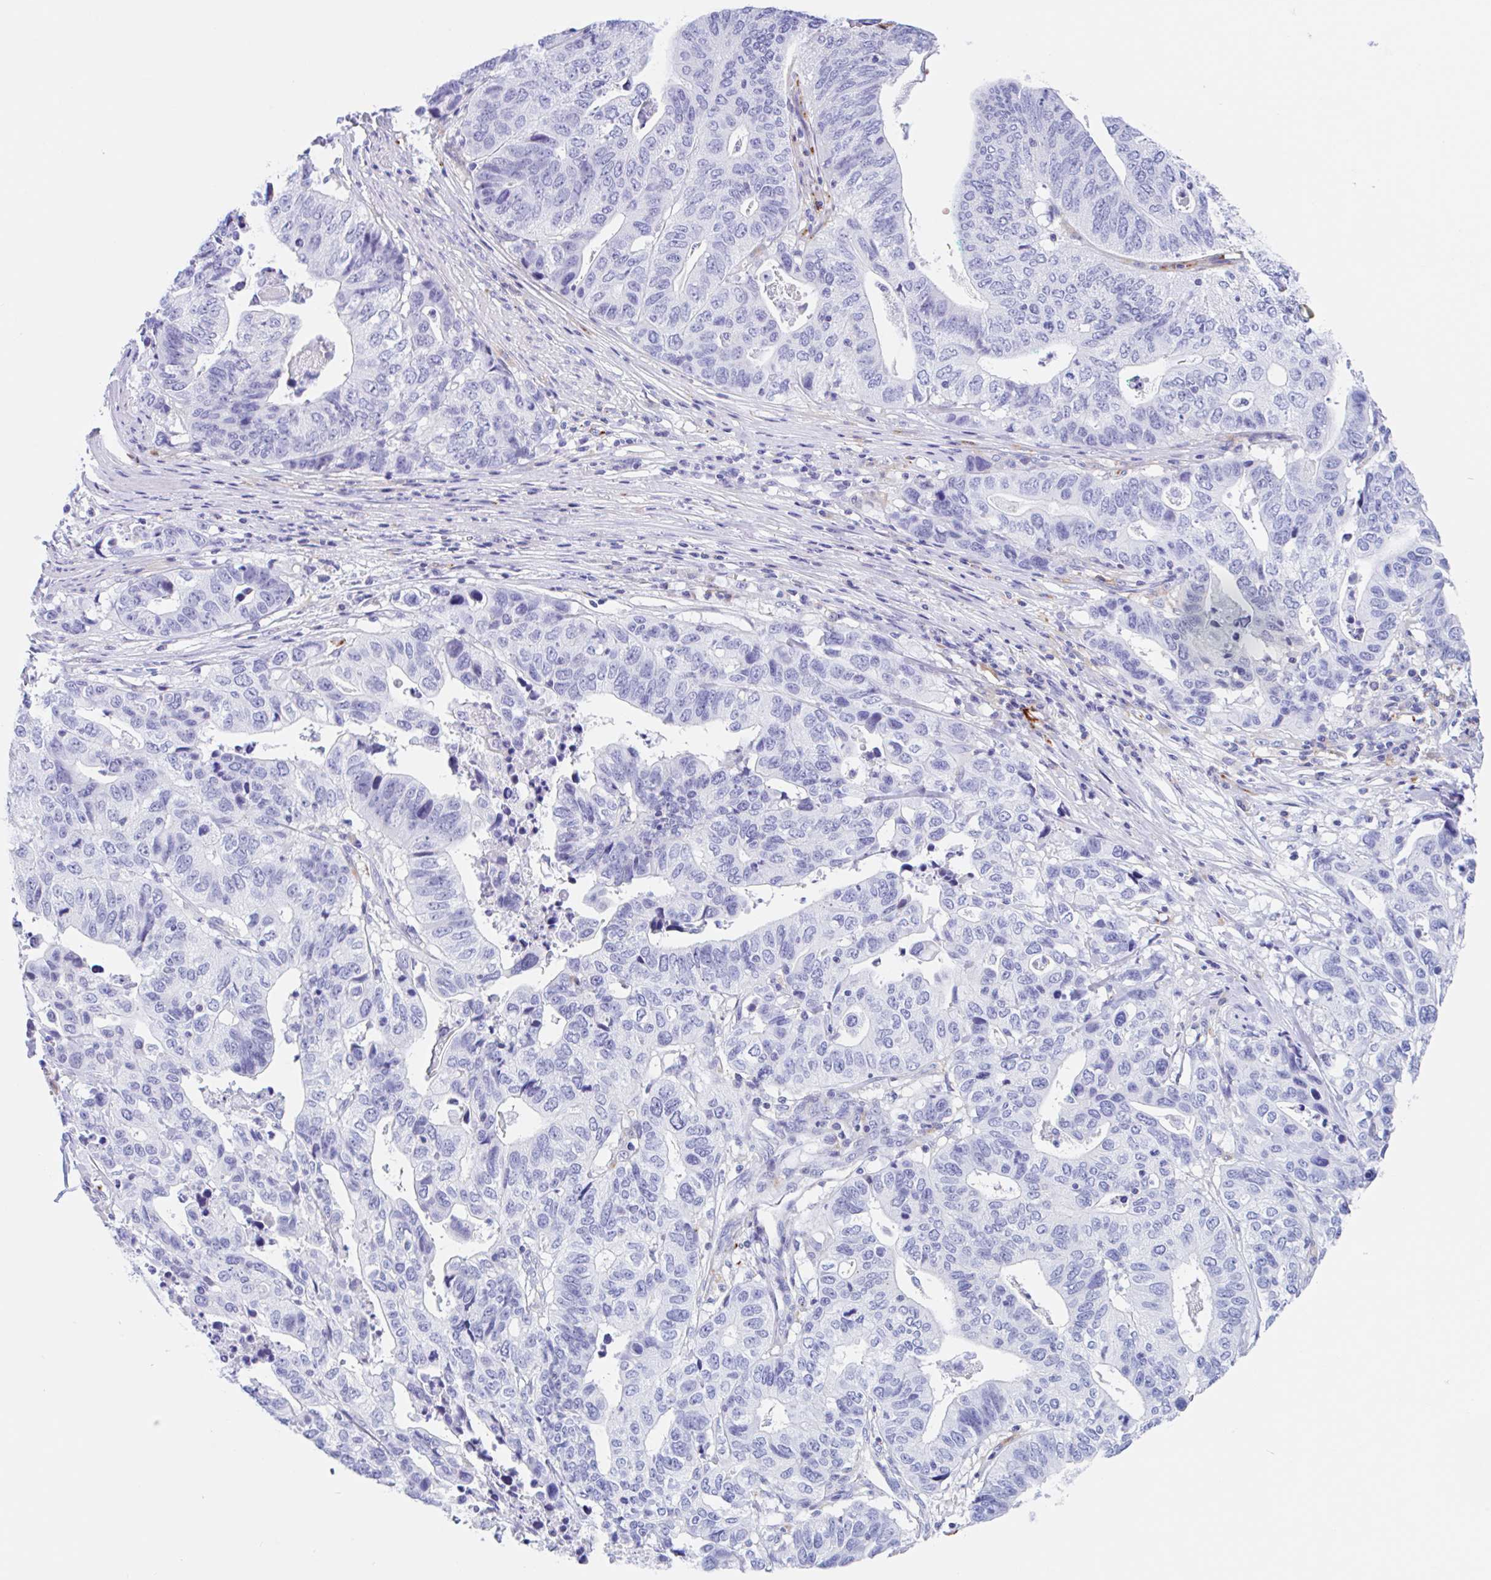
{"staining": {"intensity": "negative", "quantity": "none", "location": "none"}, "tissue": "stomach cancer", "cell_type": "Tumor cells", "image_type": "cancer", "snomed": [{"axis": "morphology", "description": "Adenocarcinoma, NOS"}, {"axis": "topography", "description": "Stomach, upper"}], "caption": "Immunohistochemical staining of stomach cancer (adenocarcinoma) displays no significant staining in tumor cells.", "gene": "ANKRD9", "patient": {"sex": "female", "age": 67}}